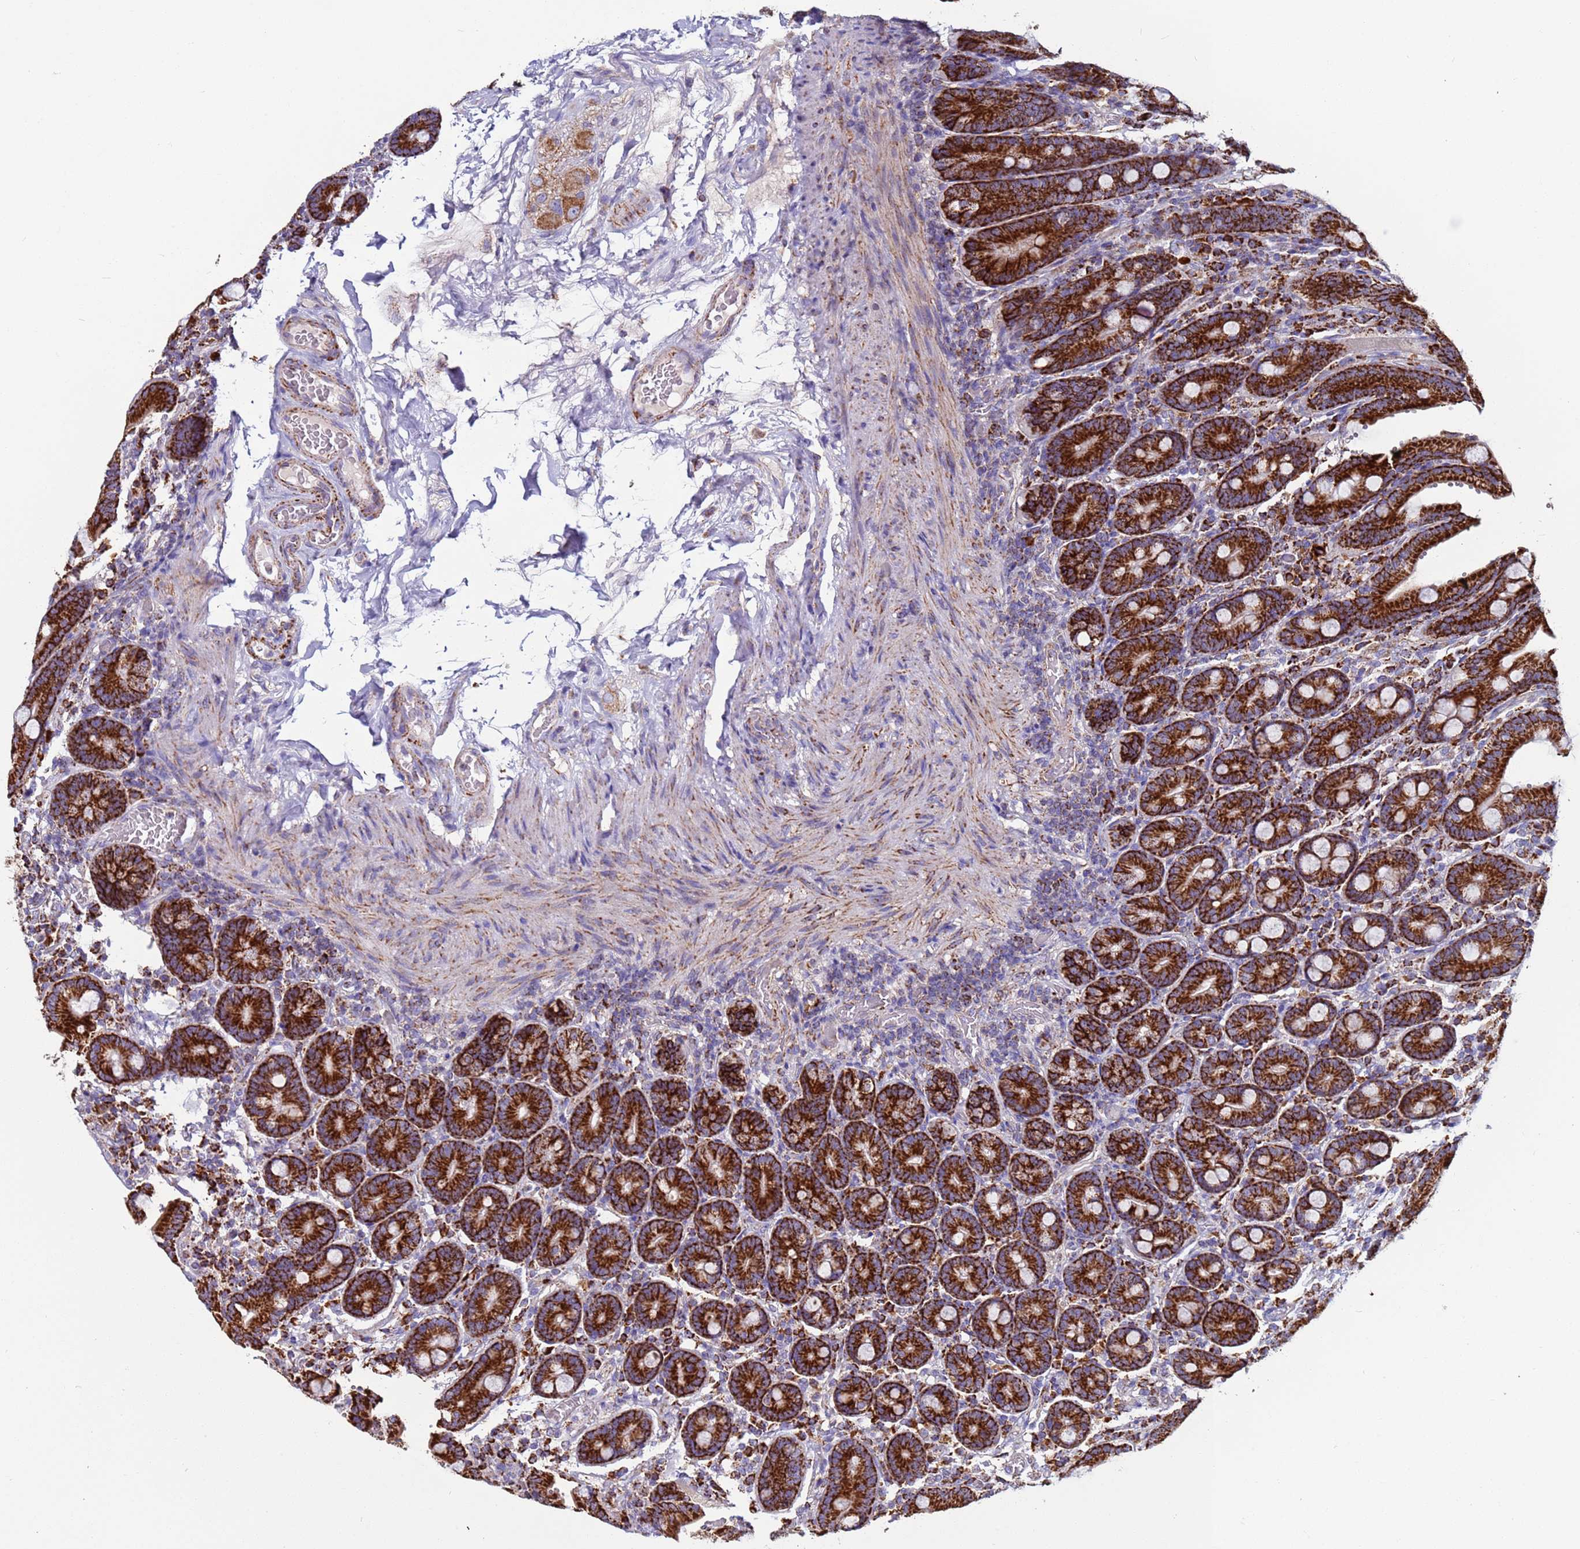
{"staining": {"intensity": "strong", "quantity": ">75%", "location": "cytoplasmic/membranous"}, "tissue": "duodenum", "cell_type": "Glandular cells", "image_type": "normal", "snomed": [{"axis": "morphology", "description": "Normal tissue, NOS"}, {"axis": "topography", "description": "Duodenum"}], "caption": "IHC photomicrograph of unremarkable human duodenum stained for a protein (brown), which exhibits high levels of strong cytoplasmic/membranous expression in approximately >75% of glandular cells.", "gene": "ZBTB39", "patient": {"sex": "female", "age": 62}}